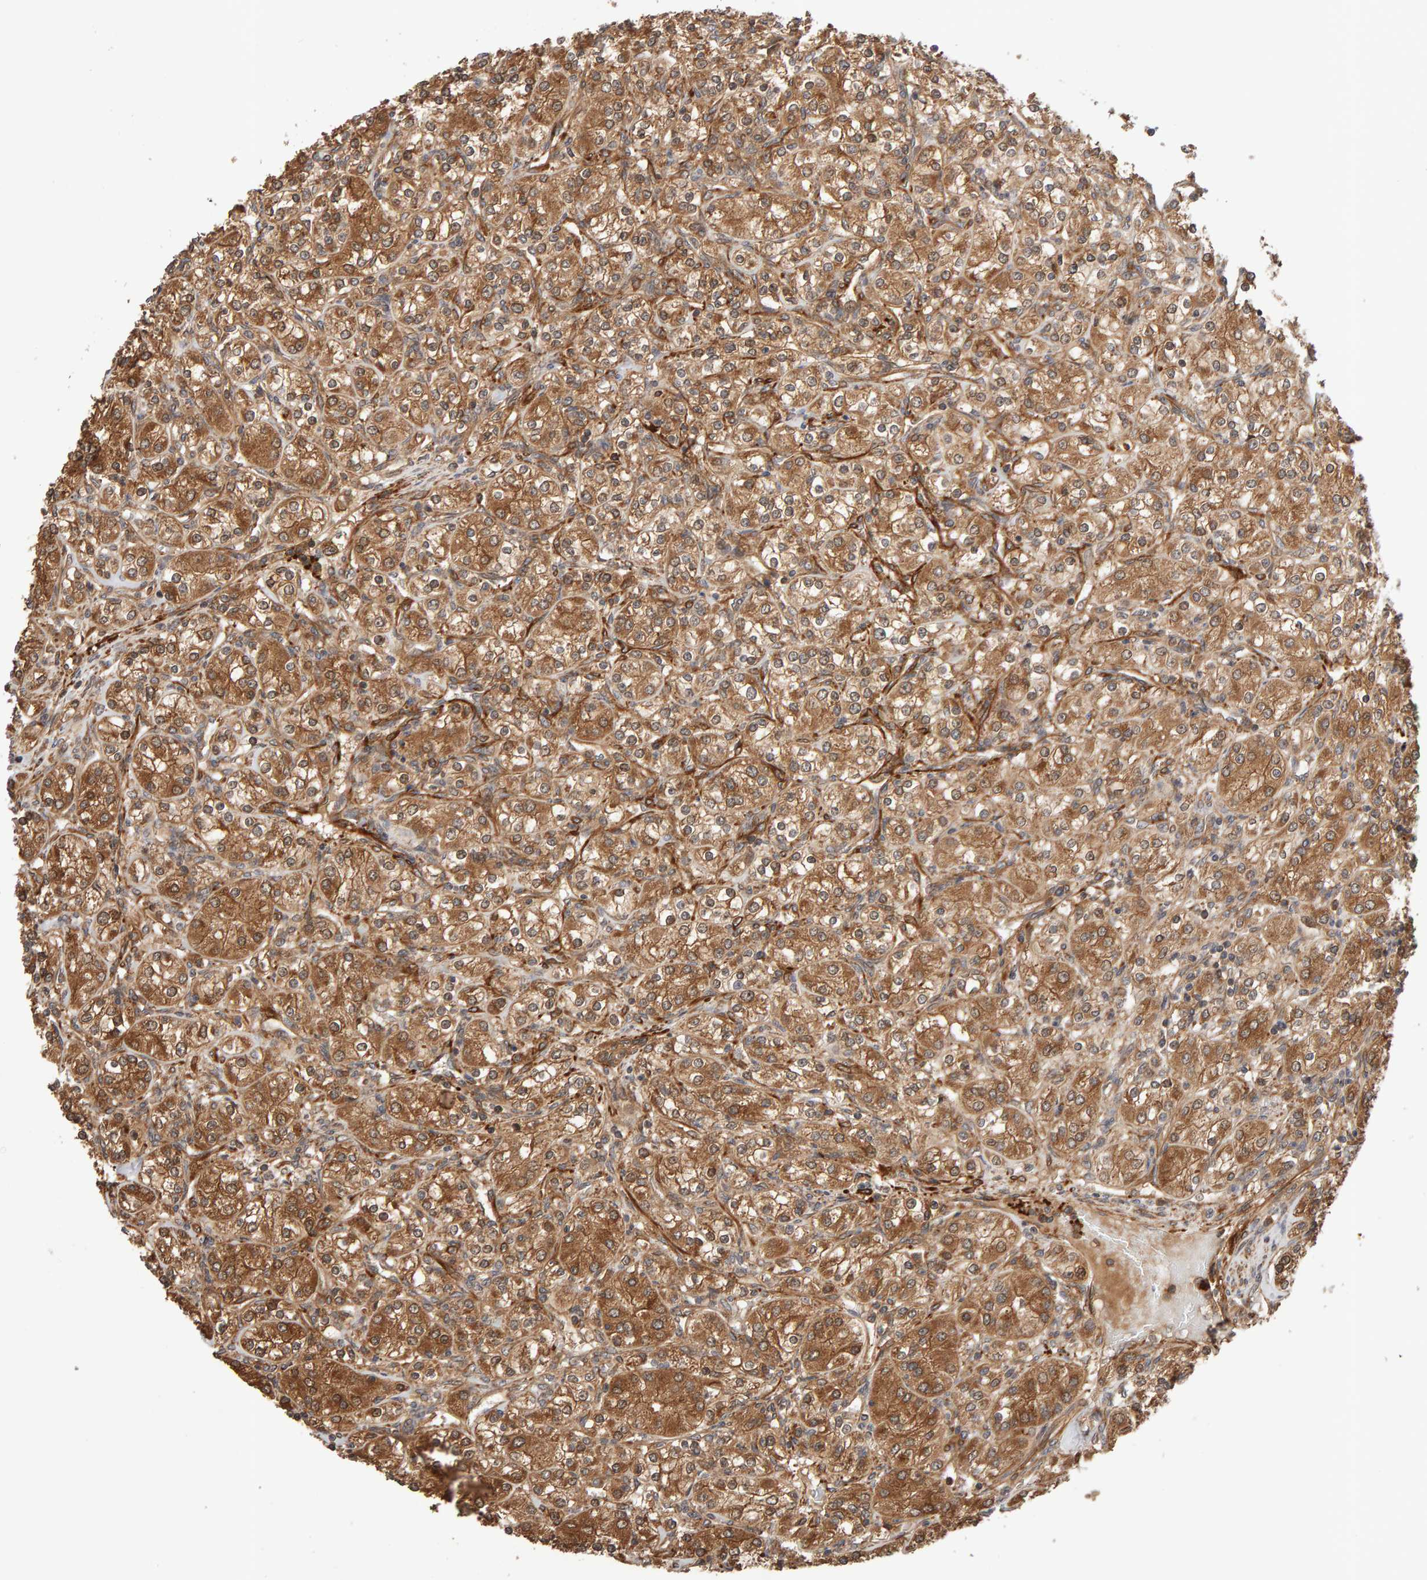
{"staining": {"intensity": "moderate", "quantity": ">75%", "location": "cytoplasmic/membranous"}, "tissue": "renal cancer", "cell_type": "Tumor cells", "image_type": "cancer", "snomed": [{"axis": "morphology", "description": "Adenocarcinoma, NOS"}, {"axis": "topography", "description": "Kidney"}], "caption": "Immunohistochemical staining of renal adenocarcinoma reveals medium levels of moderate cytoplasmic/membranous positivity in about >75% of tumor cells.", "gene": "SYNRG", "patient": {"sex": "male", "age": 77}}